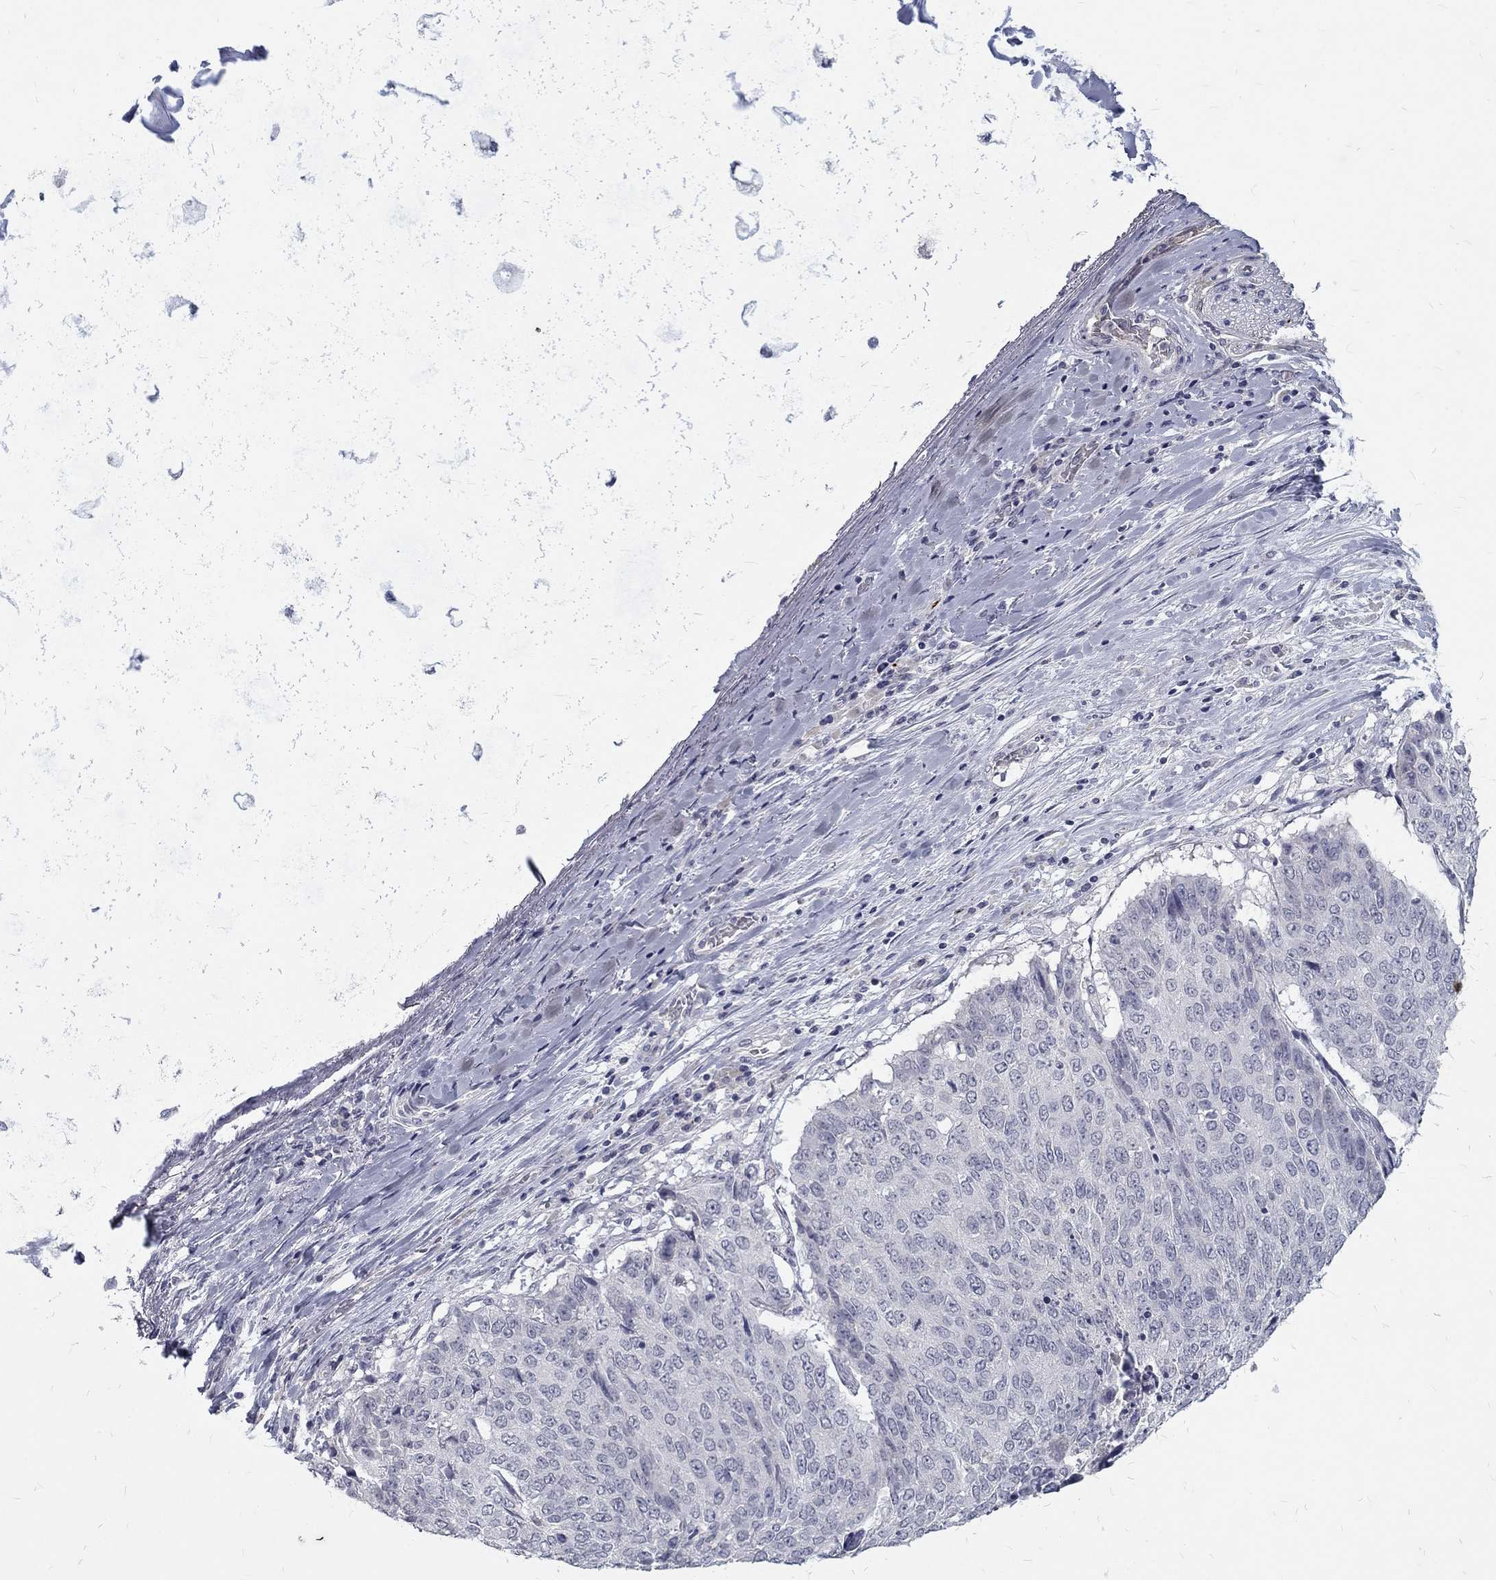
{"staining": {"intensity": "negative", "quantity": "none", "location": "none"}, "tissue": "lung cancer", "cell_type": "Tumor cells", "image_type": "cancer", "snomed": [{"axis": "morphology", "description": "Normal tissue, NOS"}, {"axis": "morphology", "description": "Squamous cell carcinoma, NOS"}, {"axis": "topography", "description": "Bronchus"}, {"axis": "topography", "description": "Lung"}], "caption": "Photomicrograph shows no protein positivity in tumor cells of lung squamous cell carcinoma tissue. (Brightfield microscopy of DAB (3,3'-diaminobenzidine) immunohistochemistry at high magnification).", "gene": "NOS1", "patient": {"sex": "male", "age": 64}}